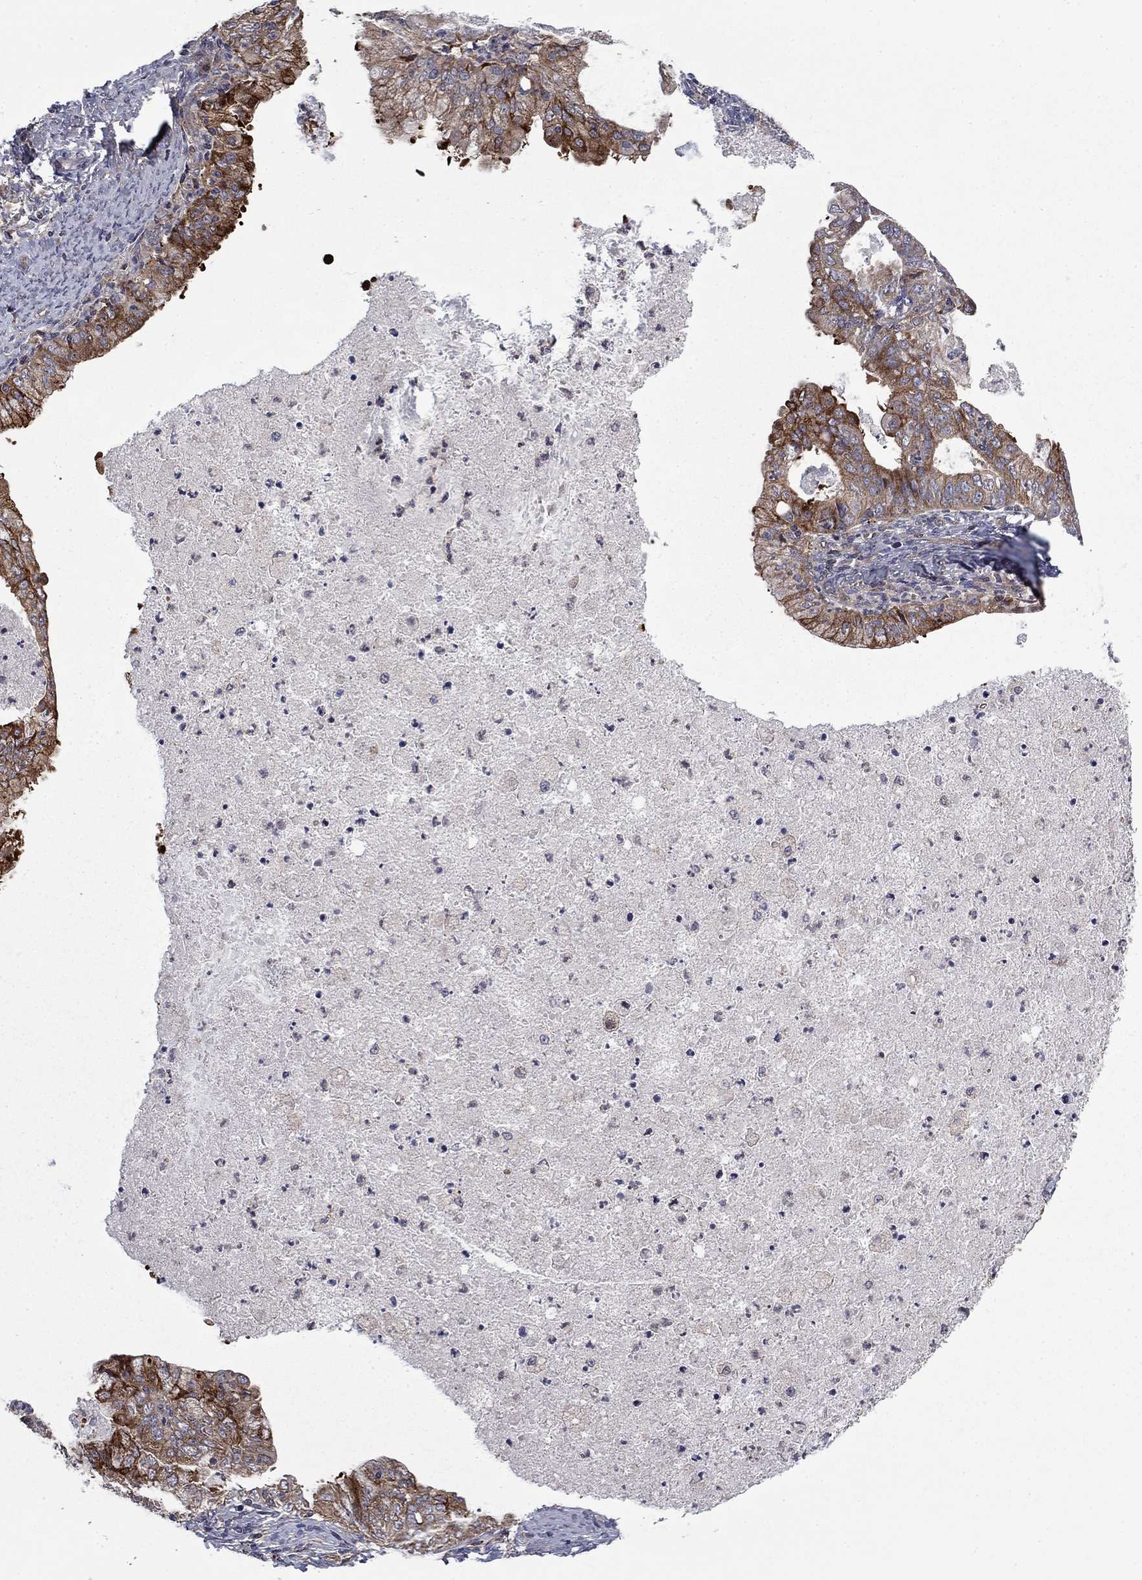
{"staining": {"intensity": "strong", "quantity": "25%-75%", "location": "cytoplasmic/membranous"}, "tissue": "endometrial cancer", "cell_type": "Tumor cells", "image_type": "cancer", "snomed": [{"axis": "morphology", "description": "Adenocarcinoma, NOS"}, {"axis": "topography", "description": "Endometrium"}], "caption": "This is an image of immunohistochemistry (IHC) staining of endometrial adenocarcinoma, which shows strong expression in the cytoplasmic/membranous of tumor cells.", "gene": "HDAC4", "patient": {"sex": "female", "age": 57}}